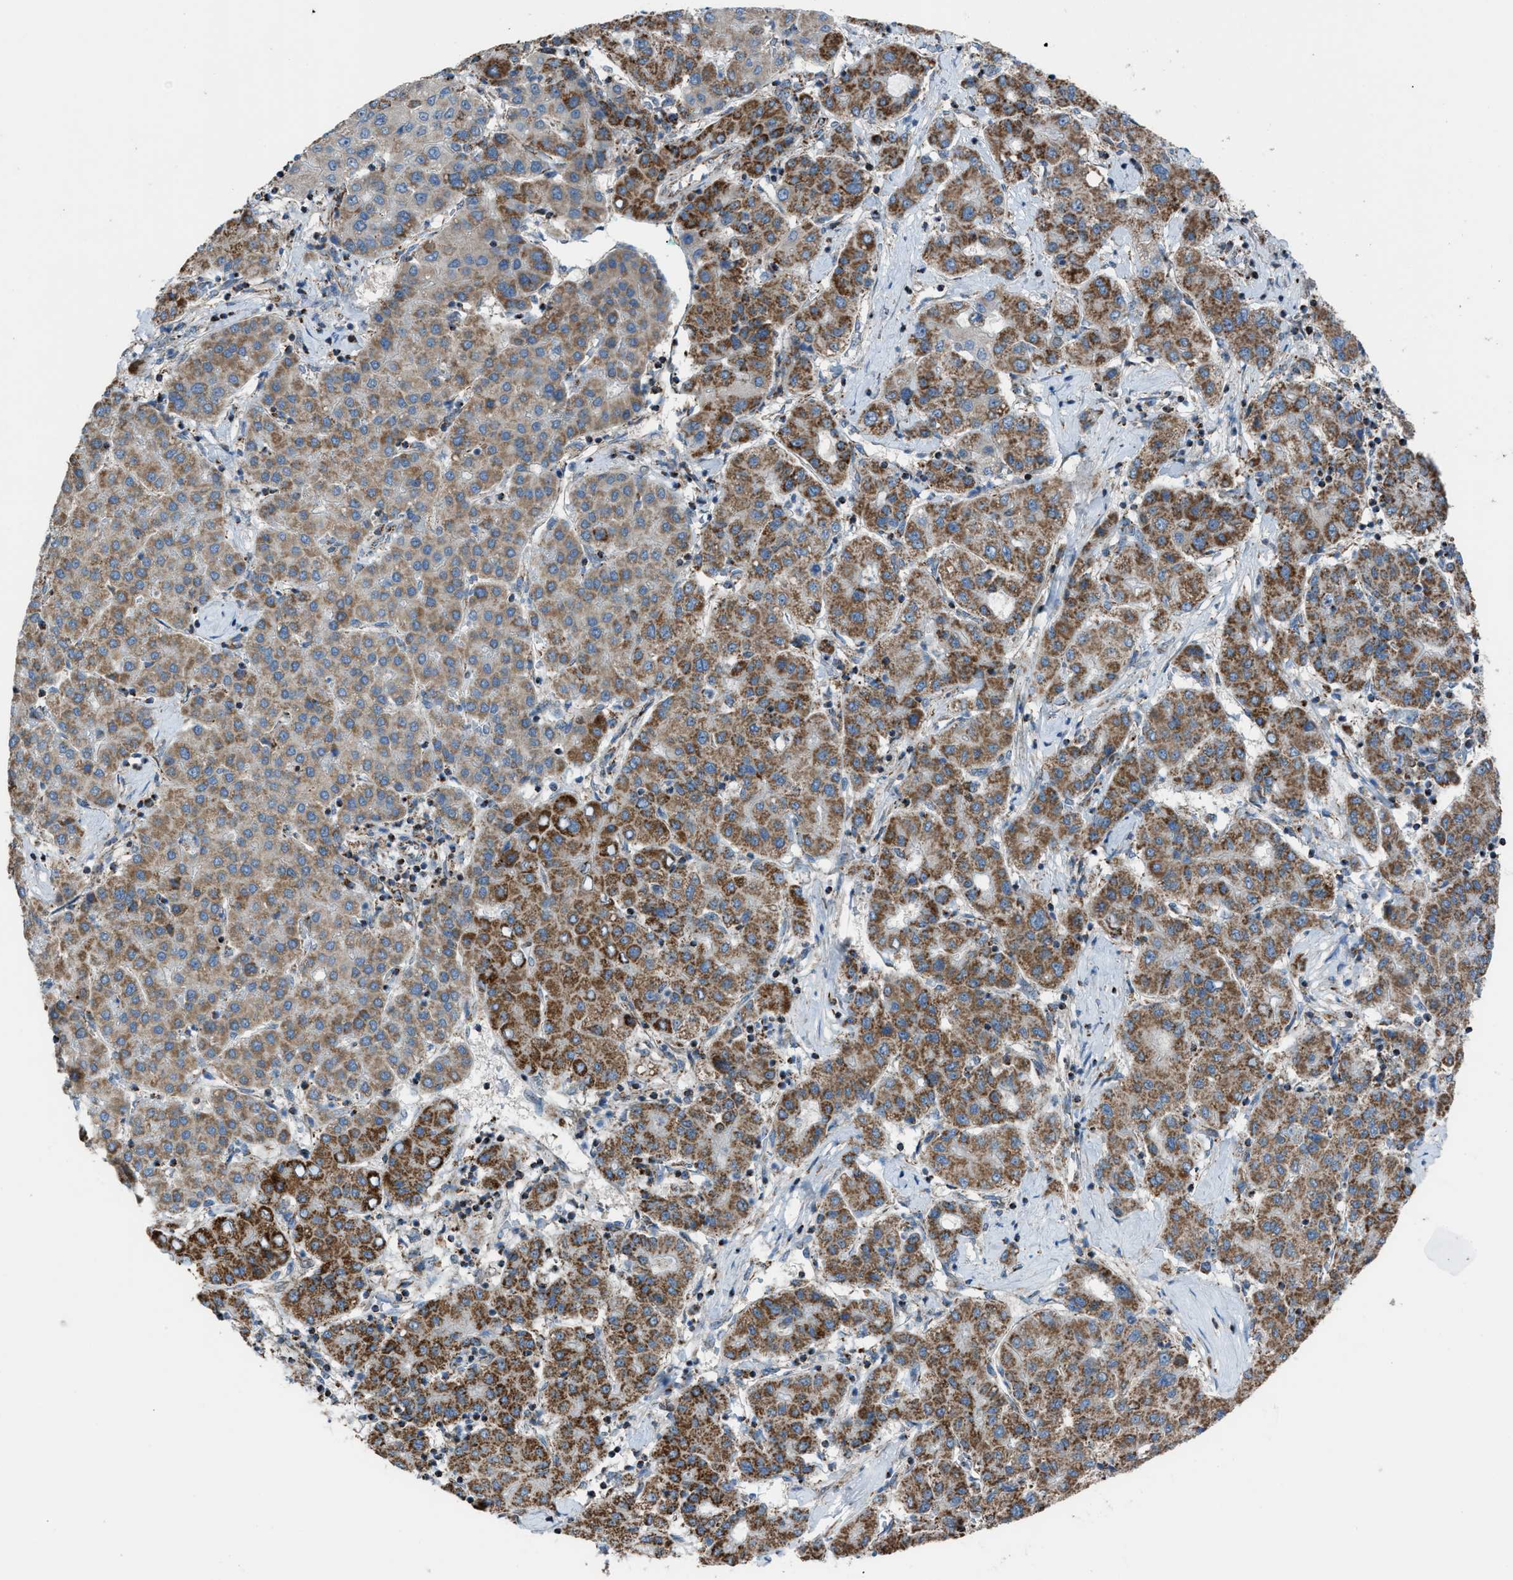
{"staining": {"intensity": "strong", "quantity": ">75%", "location": "cytoplasmic/membranous"}, "tissue": "liver cancer", "cell_type": "Tumor cells", "image_type": "cancer", "snomed": [{"axis": "morphology", "description": "Carcinoma, Hepatocellular, NOS"}, {"axis": "topography", "description": "Liver"}], "caption": "IHC of liver hepatocellular carcinoma displays high levels of strong cytoplasmic/membranous expression in approximately >75% of tumor cells.", "gene": "SRM", "patient": {"sex": "male", "age": 65}}